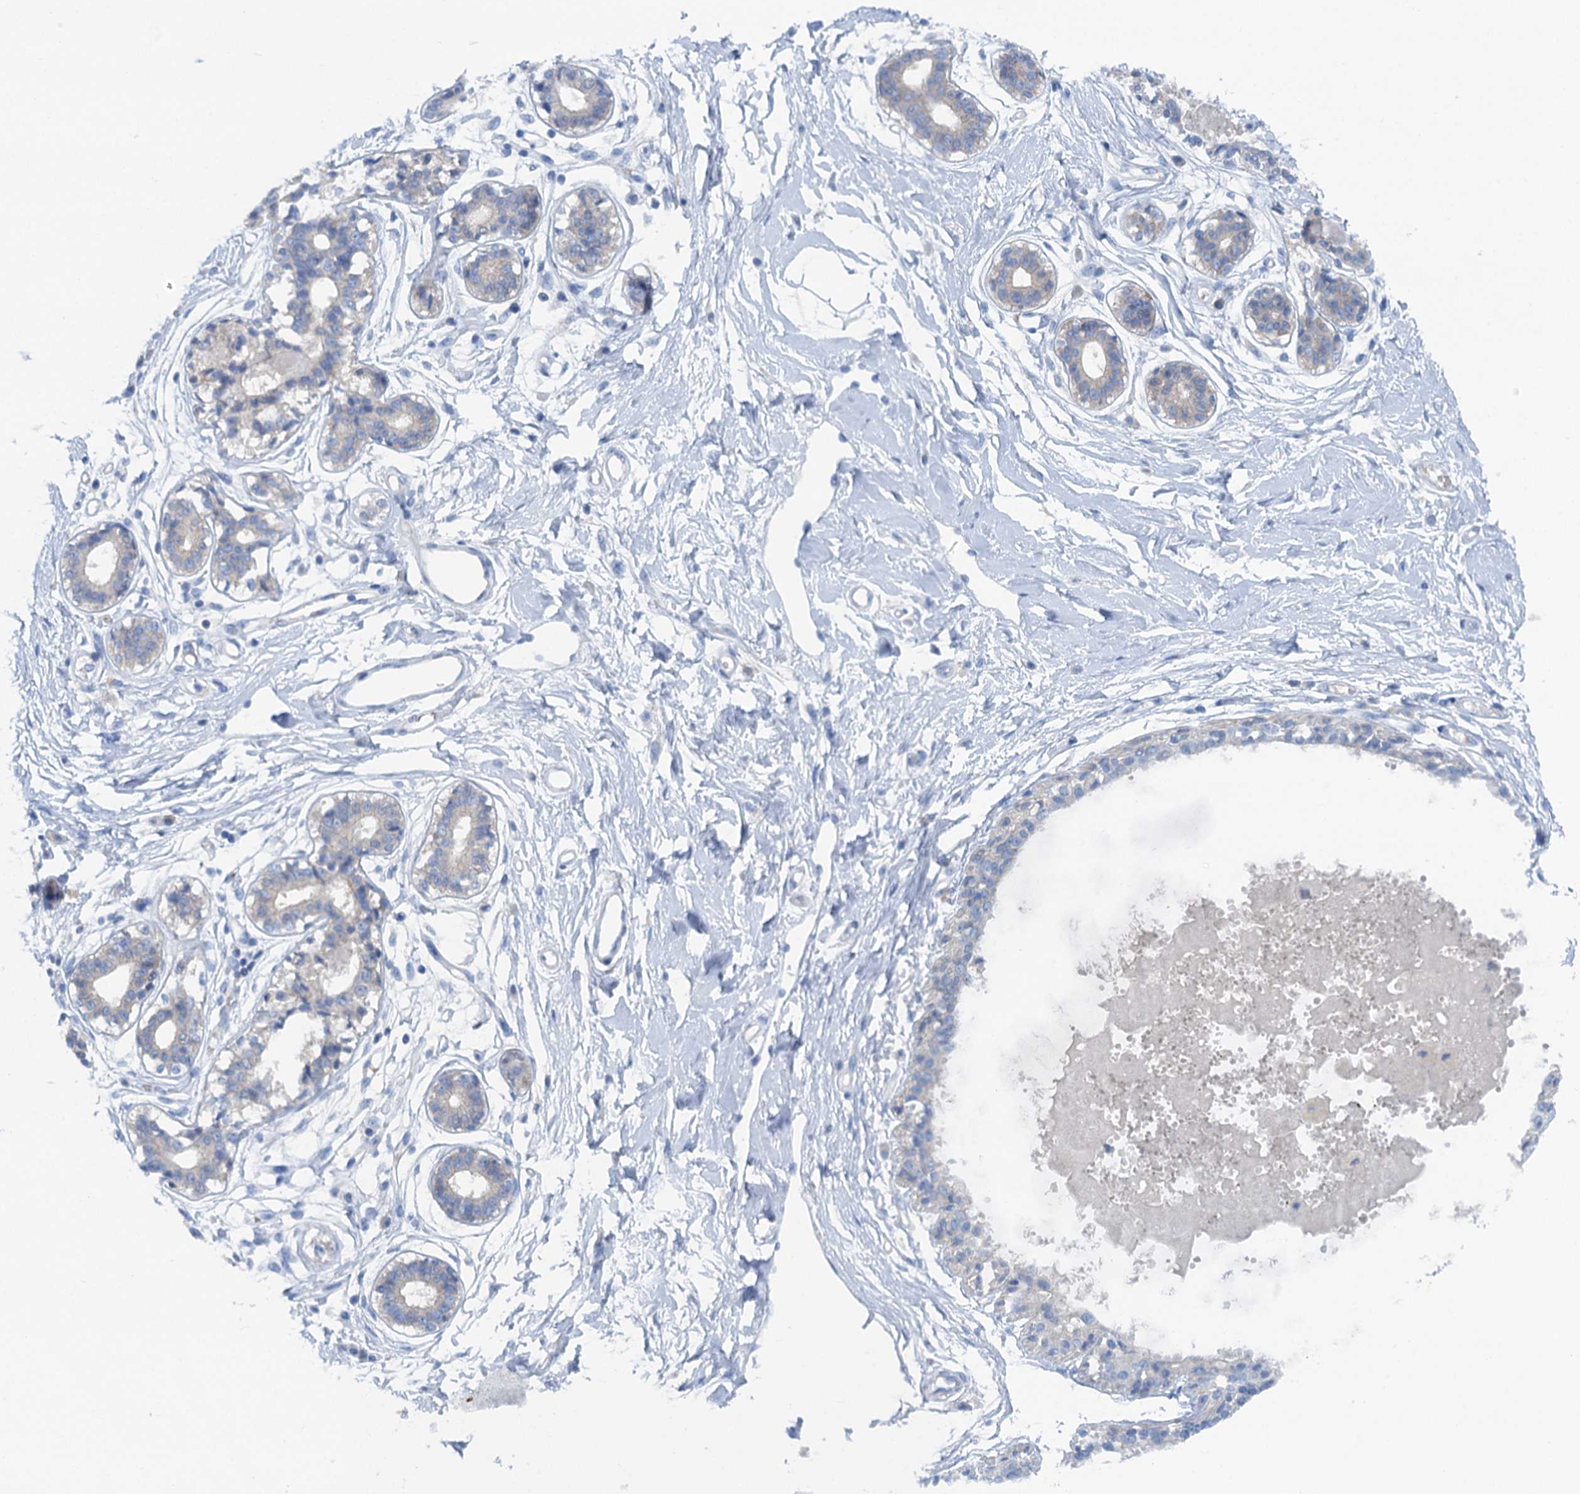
{"staining": {"intensity": "negative", "quantity": "none", "location": "none"}, "tissue": "breast", "cell_type": "Adipocytes", "image_type": "normal", "snomed": [{"axis": "morphology", "description": "Normal tissue, NOS"}, {"axis": "topography", "description": "Breast"}], "caption": "This is an immunohistochemistry (IHC) photomicrograph of unremarkable human breast. There is no expression in adipocytes.", "gene": "MYADML2", "patient": {"sex": "female", "age": 45}}